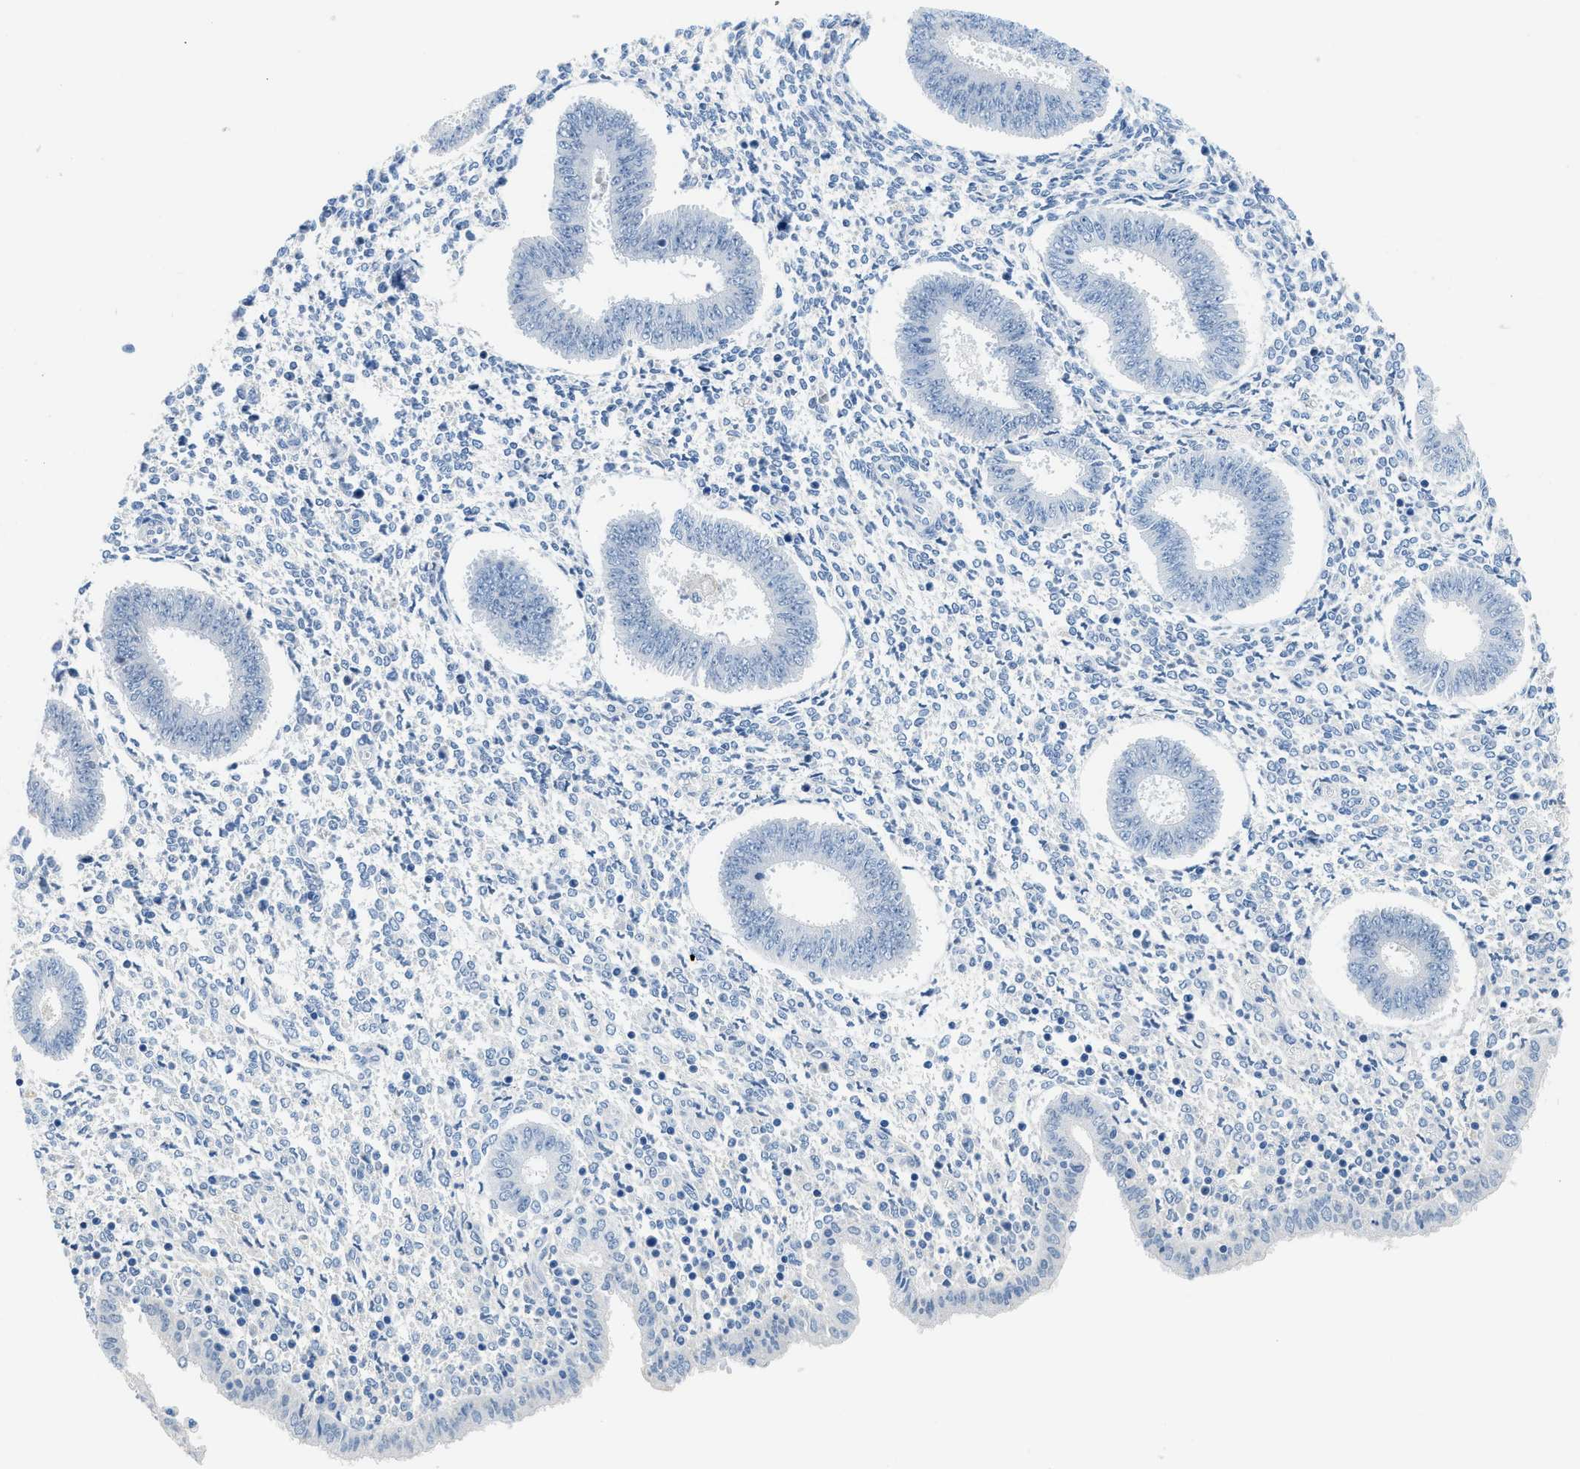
{"staining": {"intensity": "negative", "quantity": "none", "location": "none"}, "tissue": "endometrium", "cell_type": "Cells in endometrial stroma", "image_type": "normal", "snomed": [{"axis": "morphology", "description": "Normal tissue, NOS"}, {"axis": "topography", "description": "Endometrium"}], "caption": "IHC micrograph of benign endometrium: human endometrium stained with DAB (3,3'-diaminobenzidine) exhibits no significant protein expression in cells in endometrial stroma.", "gene": "MBL2", "patient": {"sex": "female", "age": 35}}